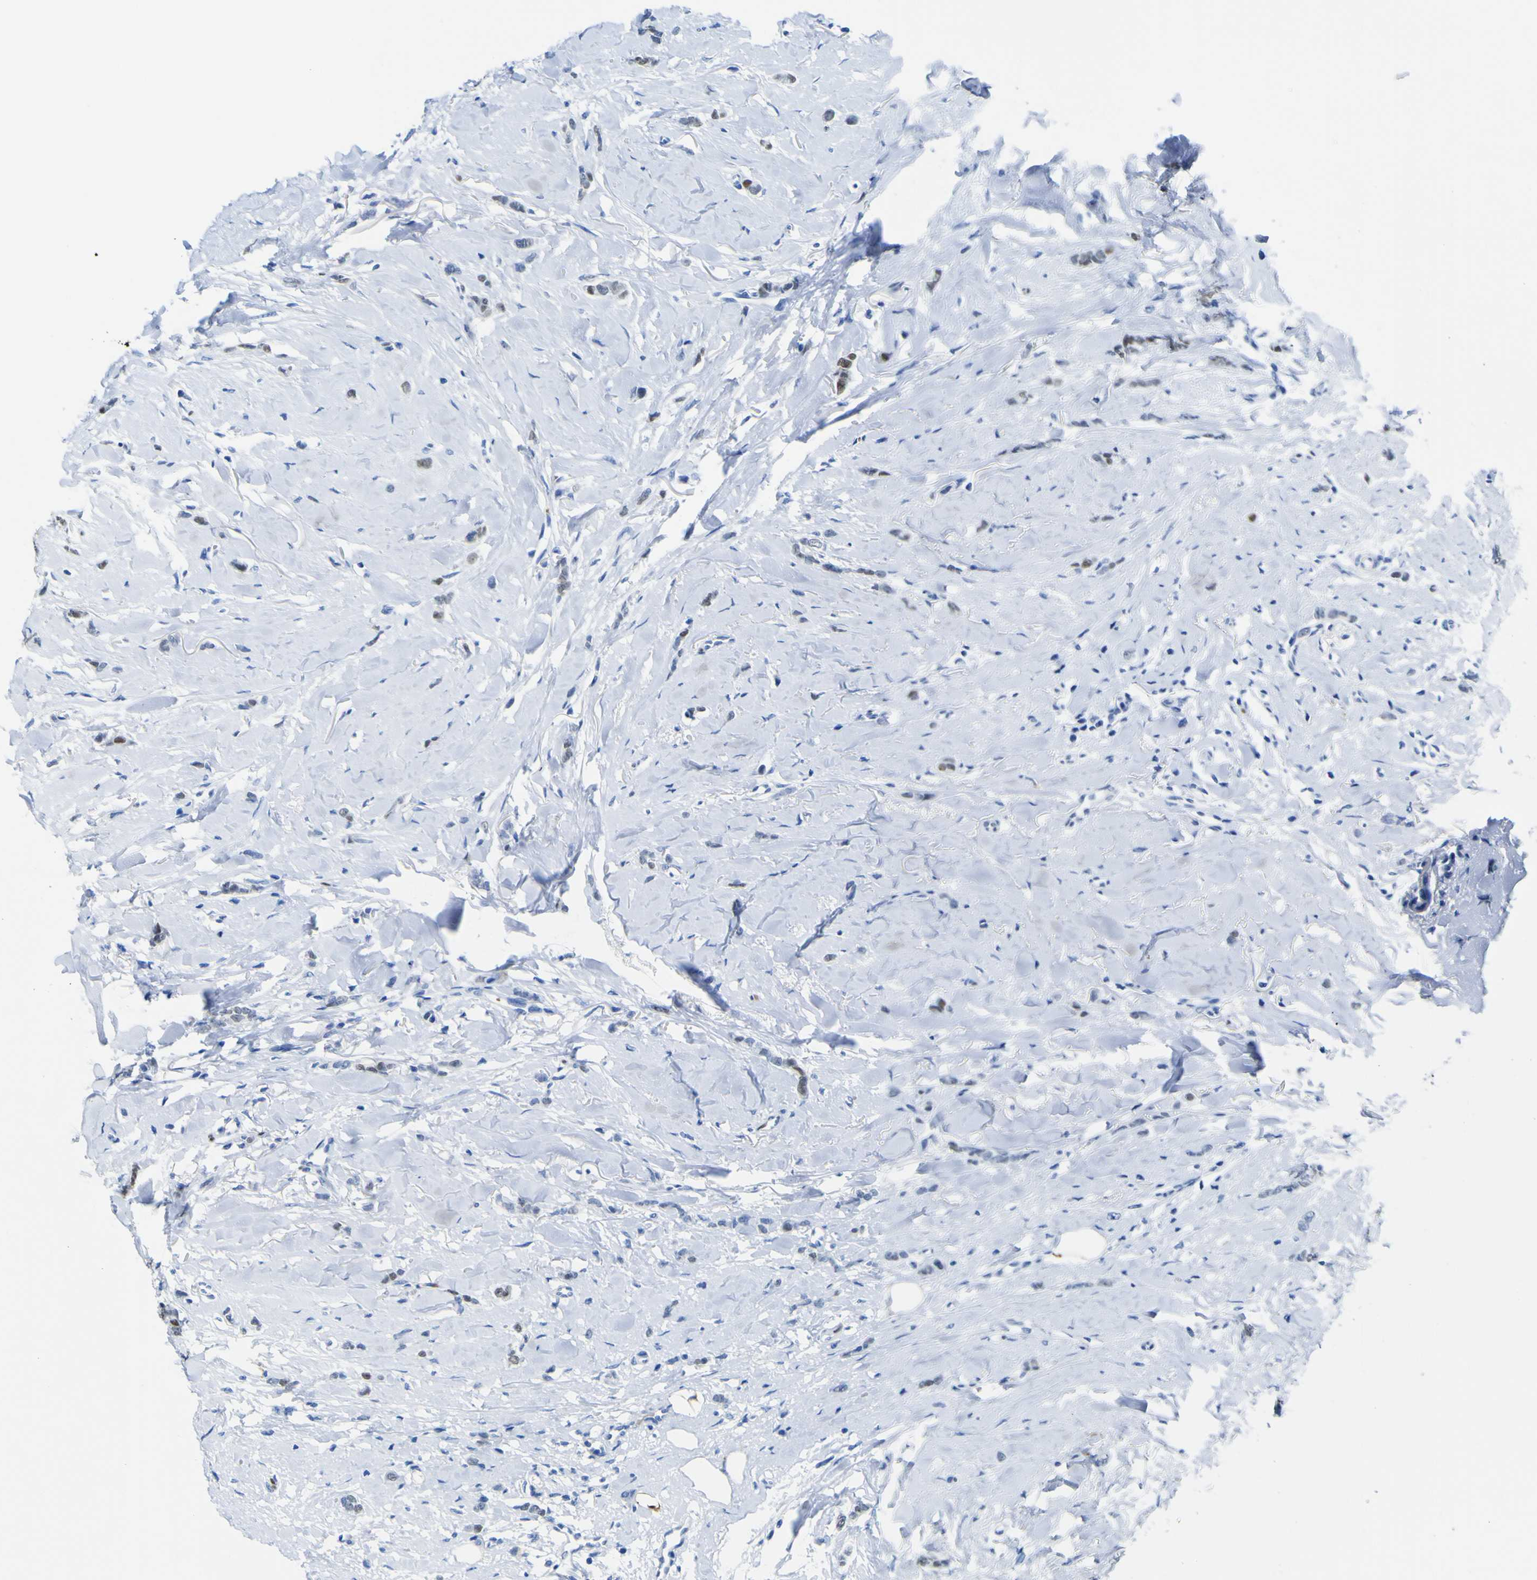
{"staining": {"intensity": "moderate", "quantity": "<25%", "location": "nuclear"}, "tissue": "breast cancer", "cell_type": "Tumor cells", "image_type": "cancer", "snomed": [{"axis": "morphology", "description": "Lobular carcinoma"}, {"axis": "topography", "description": "Skin"}, {"axis": "topography", "description": "Breast"}], "caption": "Immunohistochemical staining of human breast cancer (lobular carcinoma) reveals low levels of moderate nuclear staining in about <25% of tumor cells.", "gene": "DACH1", "patient": {"sex": "female", "age": 46}}